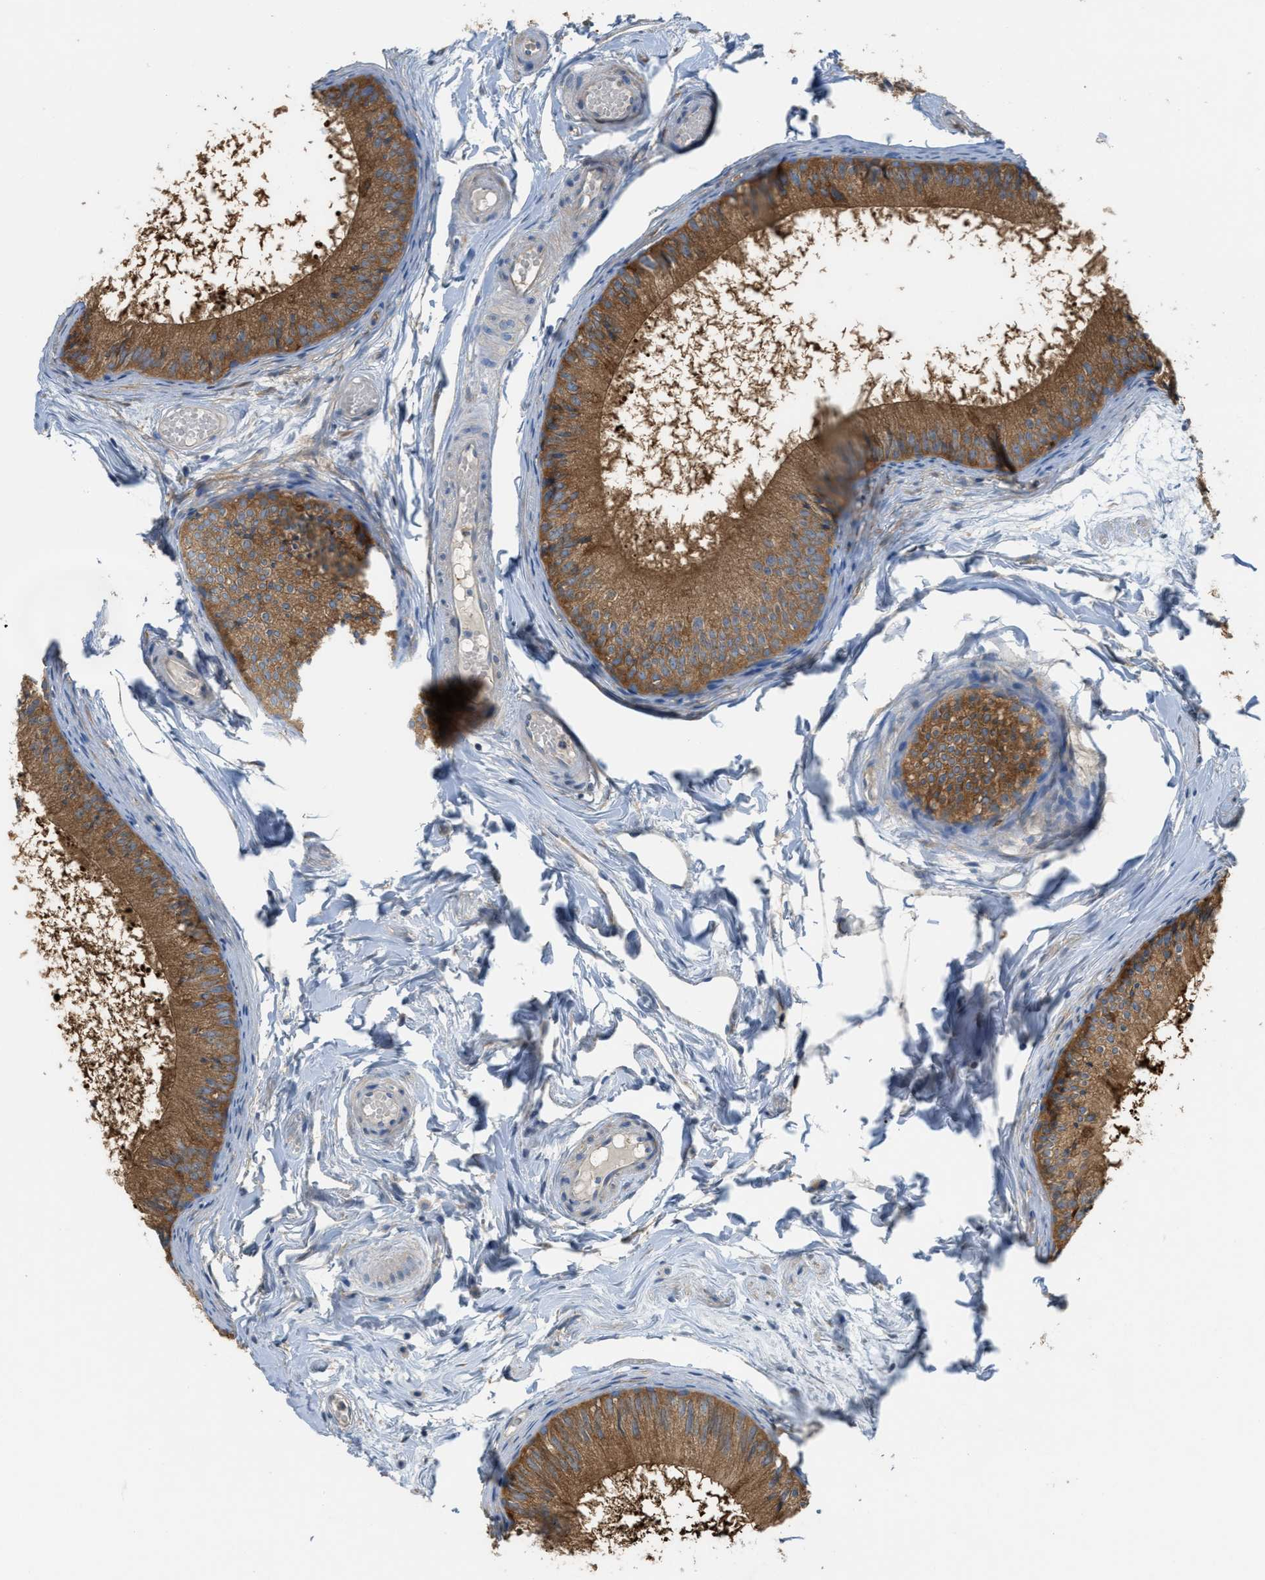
{"staining": {"intensity": "strong", "quantity": ">75%", "location": "cytoplasmic/membranous"}, "tissue": "epididymis", "cell_type": "Glandular cells", "image_type": "normal", "snomed": [{"axis": "morphology", "description": "Normal tissue, NOS"}, {"axis": "topography", "description": "Epididymis"}], "caption": "DAB (3,3'-diaminobenzidine) immunohistochemical staining of normal human epididymis shows strong cytoplasmic/membranous protein positivity in about >75% of glandular cells.", "gene": "UBA5", "patient": {"sex": "male", "age": 46}}